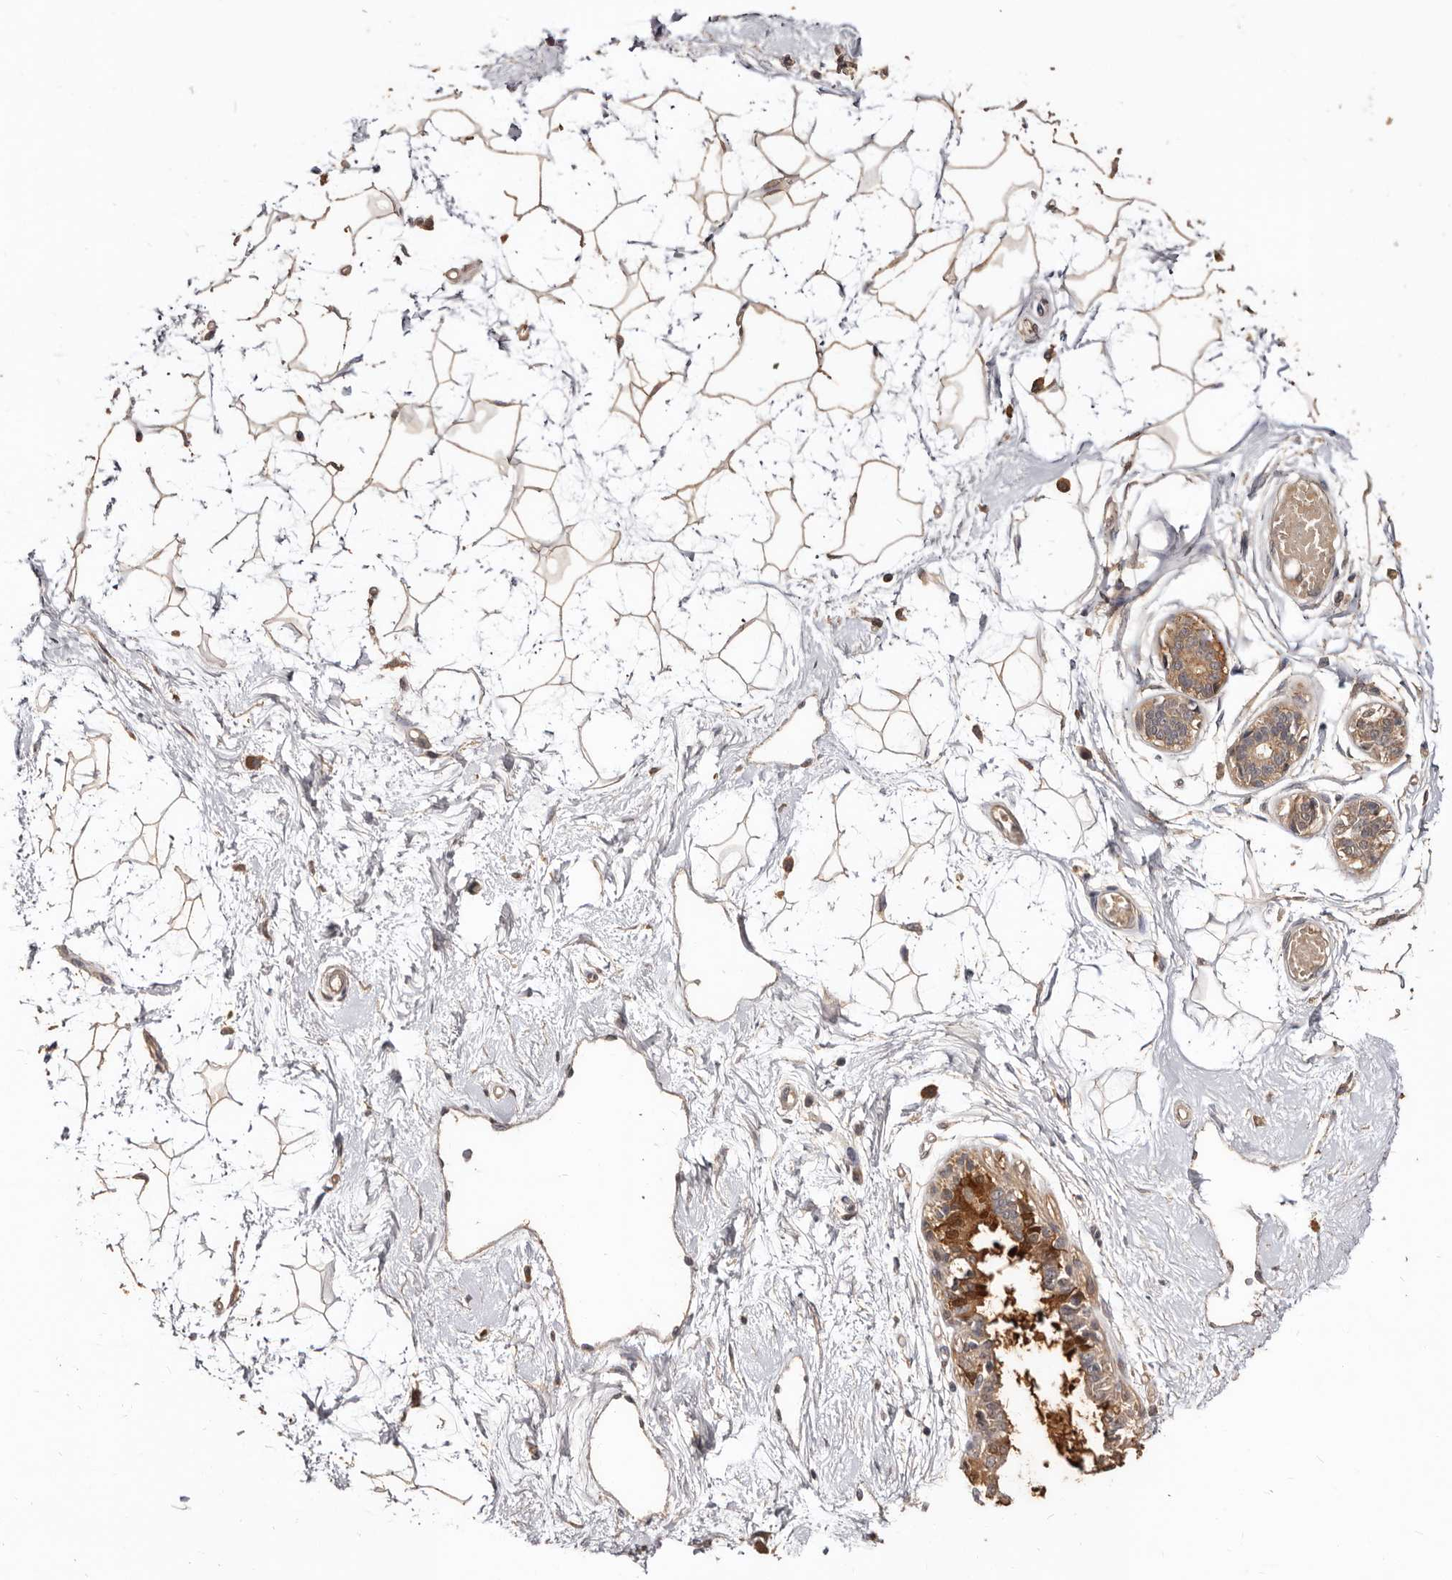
{"staining": {"intensity": "weak", "quantity": ">75%", "location": "cytoplasmic/membranous"}, "tissue": "breast", "cell_type": "Adipocytes", "image_type": "normal", "snomed": [{"axis": "morphology", "description": "Normal tissue, NOS"}, {"axis": "topography", "description": "Breast"}], "caption": "Adipocytes exhibit low levels of weak cytoplasmic/membranous staining in about >75% of cells in benign breast.", "gene": "INAVA", "patient": {"sex": "female", "age": 45}}